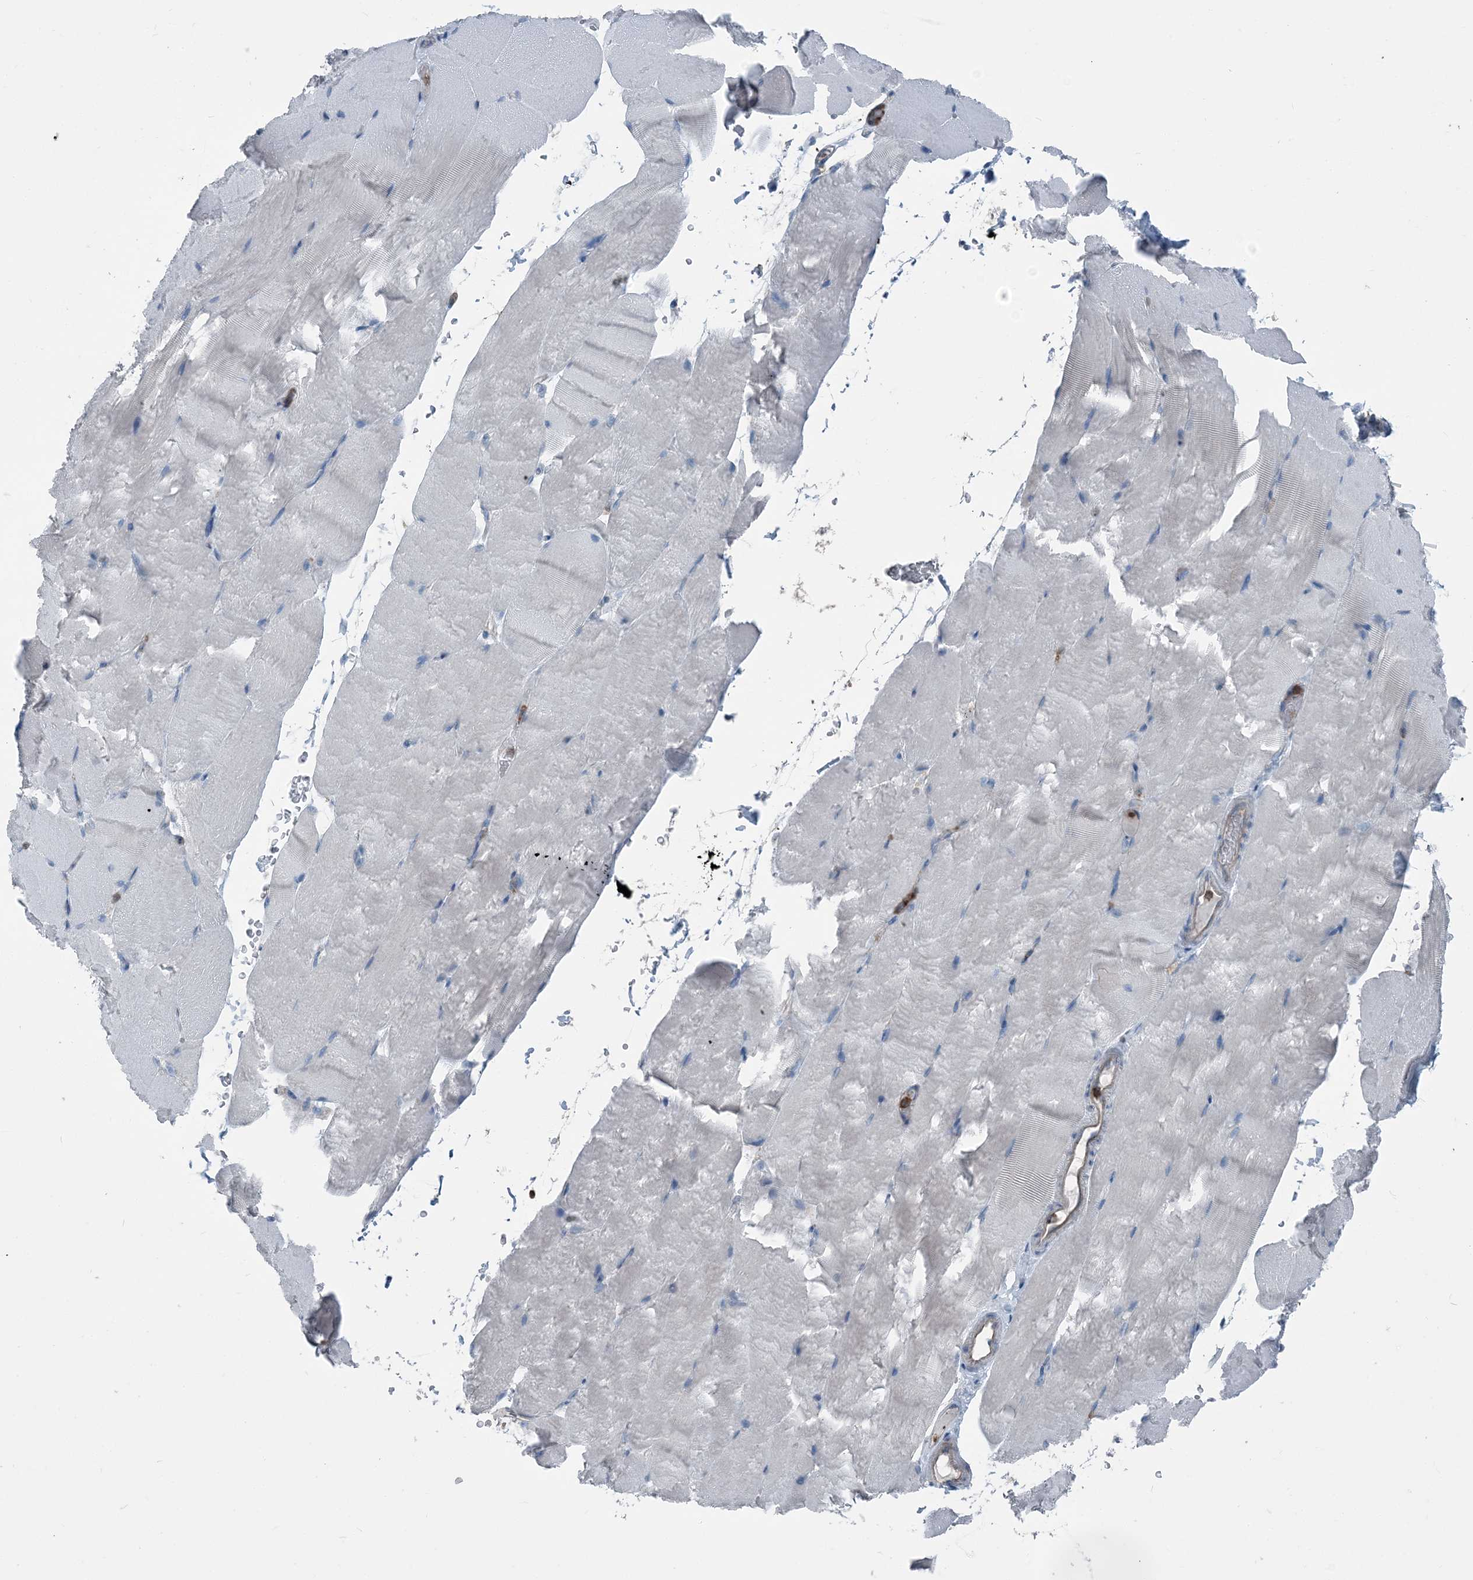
{"staining": {"intensity": "negative", "quantity": "none", "location": "none"}, "tissue": "skeletal muscle", "cell_type": "Myocytes", "image_type": "normal", "snomed": [{"axis": "morphology", "description": "Normal tissue, NOS"}, {"axis": "topography", "description": "Skeletal muscle"}, {"axis": "topography", "description": "Parathyroid gland"}], "caption": "Image shows no protein positivity in myocytes of normal skeletal muscle. The staining is performed using DAB (3,3'-diaminobenzidine) brown chromogen with nuclei counter-stained in using hematoxylin.", "gene": "CFL1", "patient": {"sex": "female", "age": 37}}